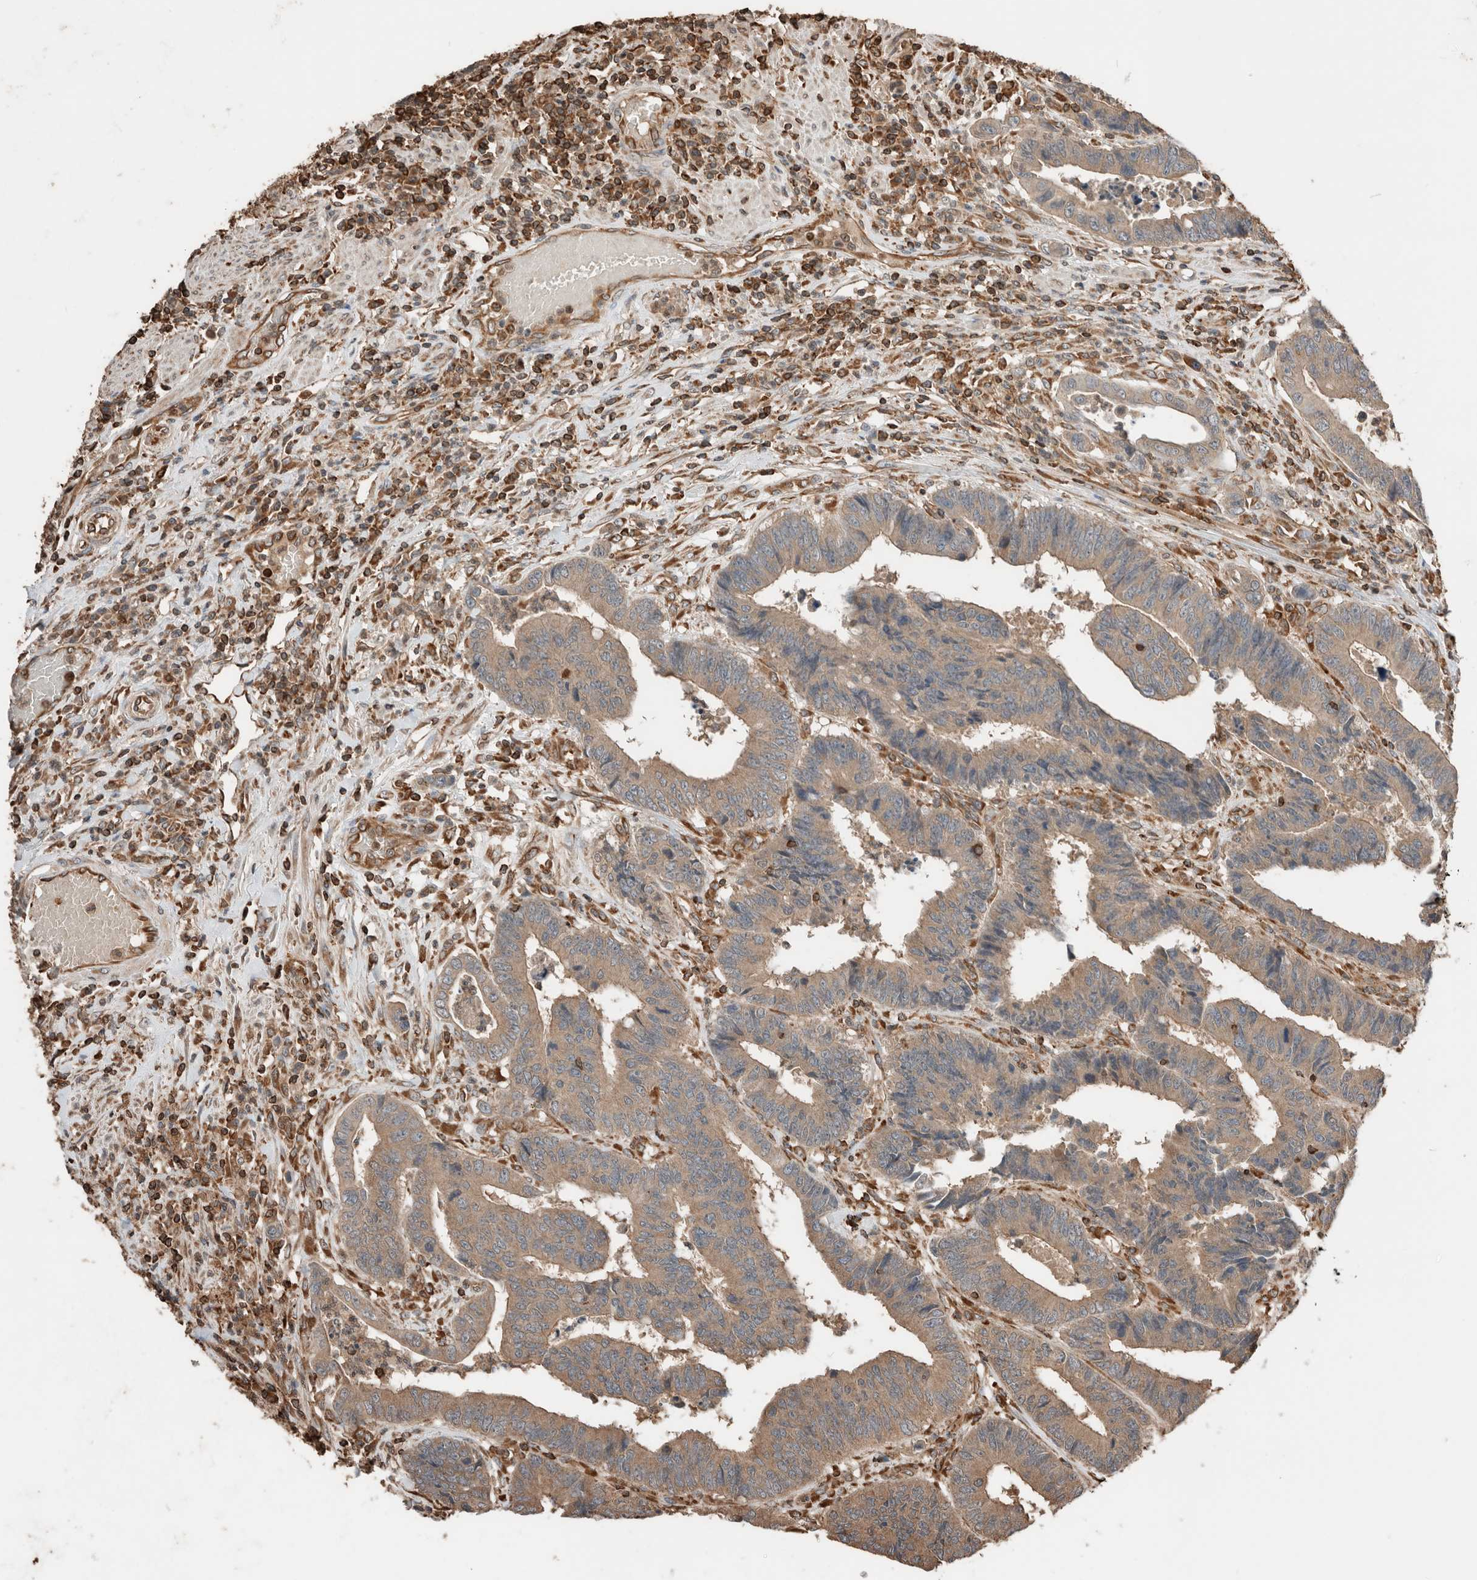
{"staining": {"intensity": "weak", "quantity": ">75%", "location": "cytoplasmic/membranous"}, "tissue": "colorectal cancer", "cell_type": "Tumor cells", "image_type": "cancer", "snomed": [{"axis": "morphology", "description": "Adenocarcinoma, NOS"}, {"axis": "topography", "description": "Rectum"}], "caption": "Immunohistochemistry (IHC) photomicrograph of human colorectal adenocarcinoma stained for a protein (brown), which shows low levels of weak cytoplasmic/membranous positivity in about >75% of tumor cells.", "gene": "ERAP2", "patient": {"sex": "male", "age": 84}}